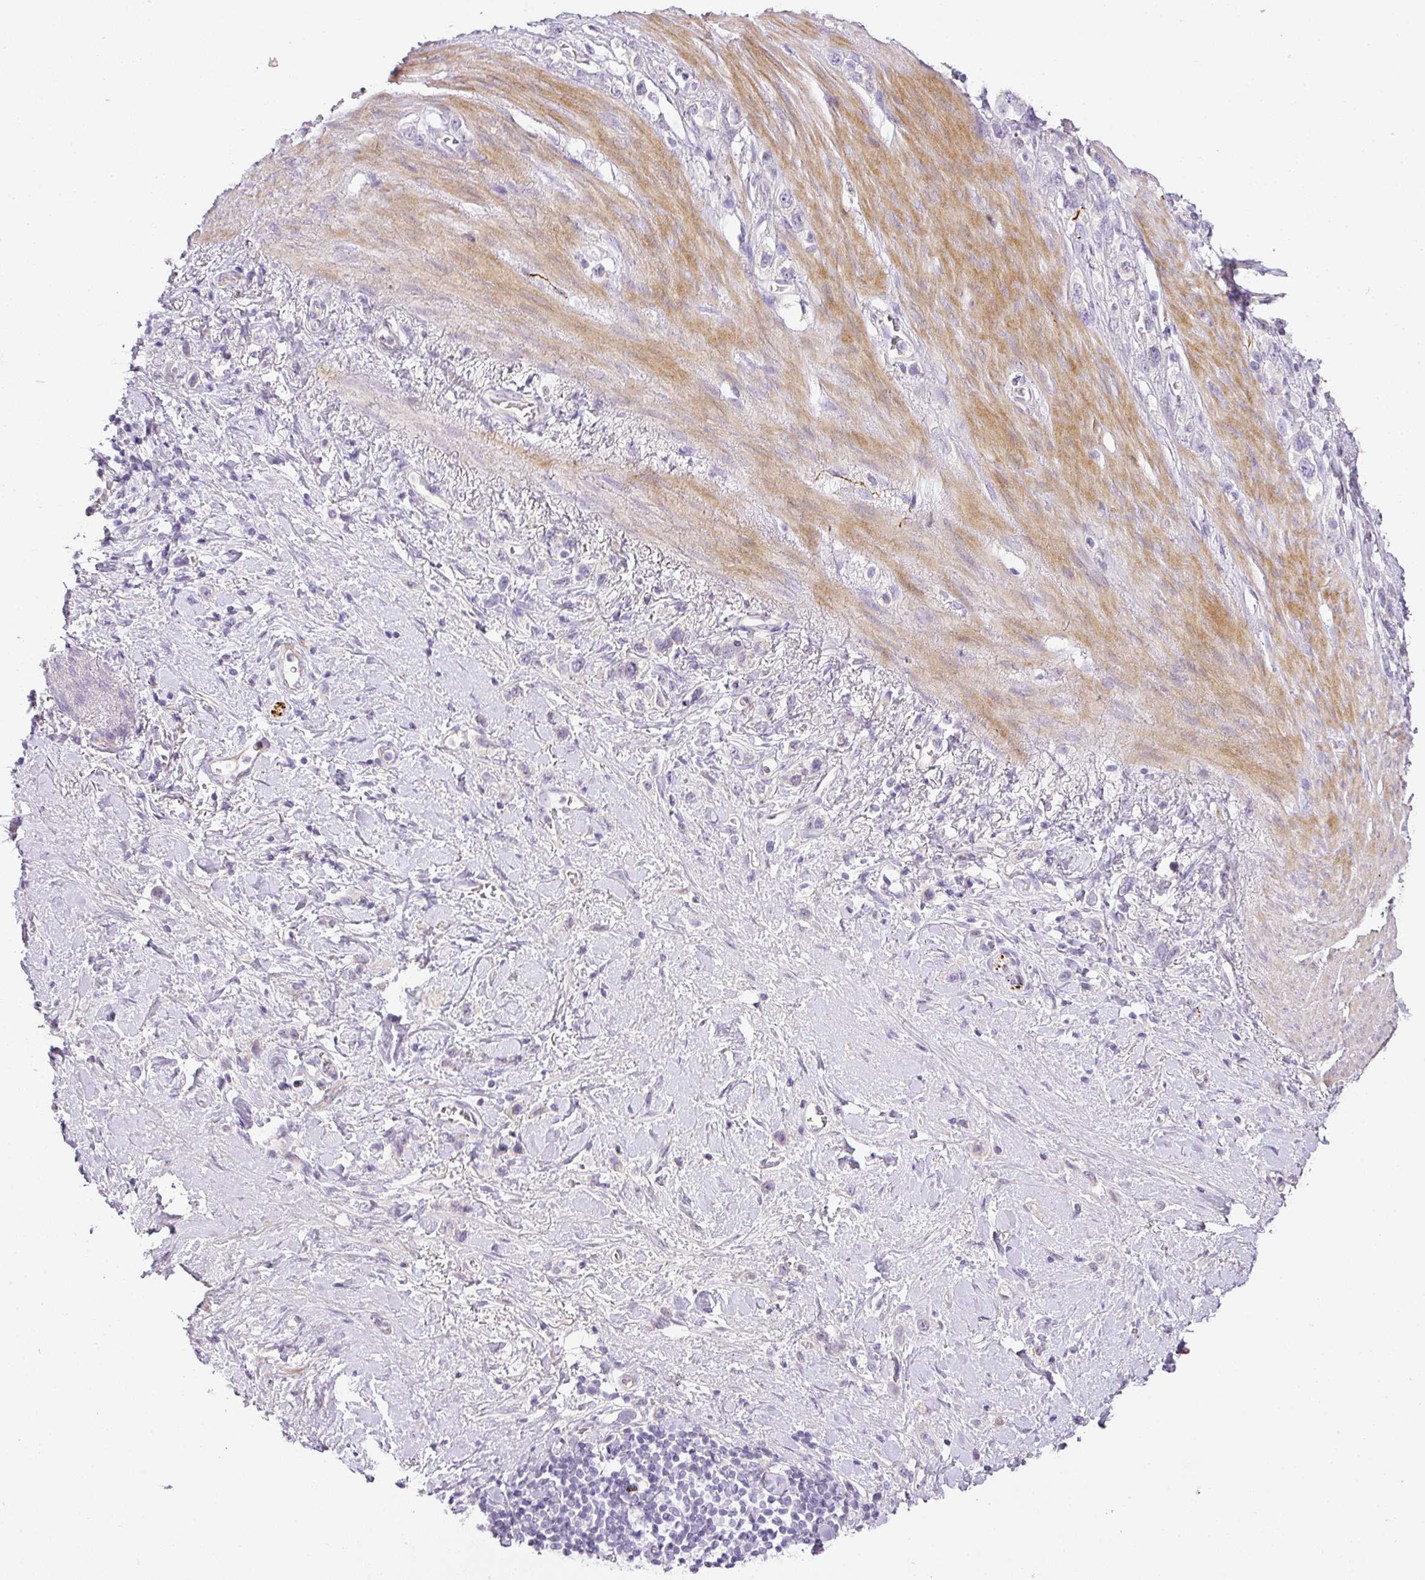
{"staining": {"intensity": "negative", "quantity": "none", "location": "none"}, "tissue": "stomach cancer", "cell_type": "Tumor cells", "image_type": "cancer", "snomed": [{"axis": "morphology", "description": "Adenocarcinoma, NOS"}, {"axis": "topography", "description": "Stomach"}], "caption": "This is a histopathology image of immunohistochemistry (IHC) staining of stomach cancer, which shows no positivity in tumor cells.", "gene": "RAX2", "patient": {"sex": "female", "age": 65}}